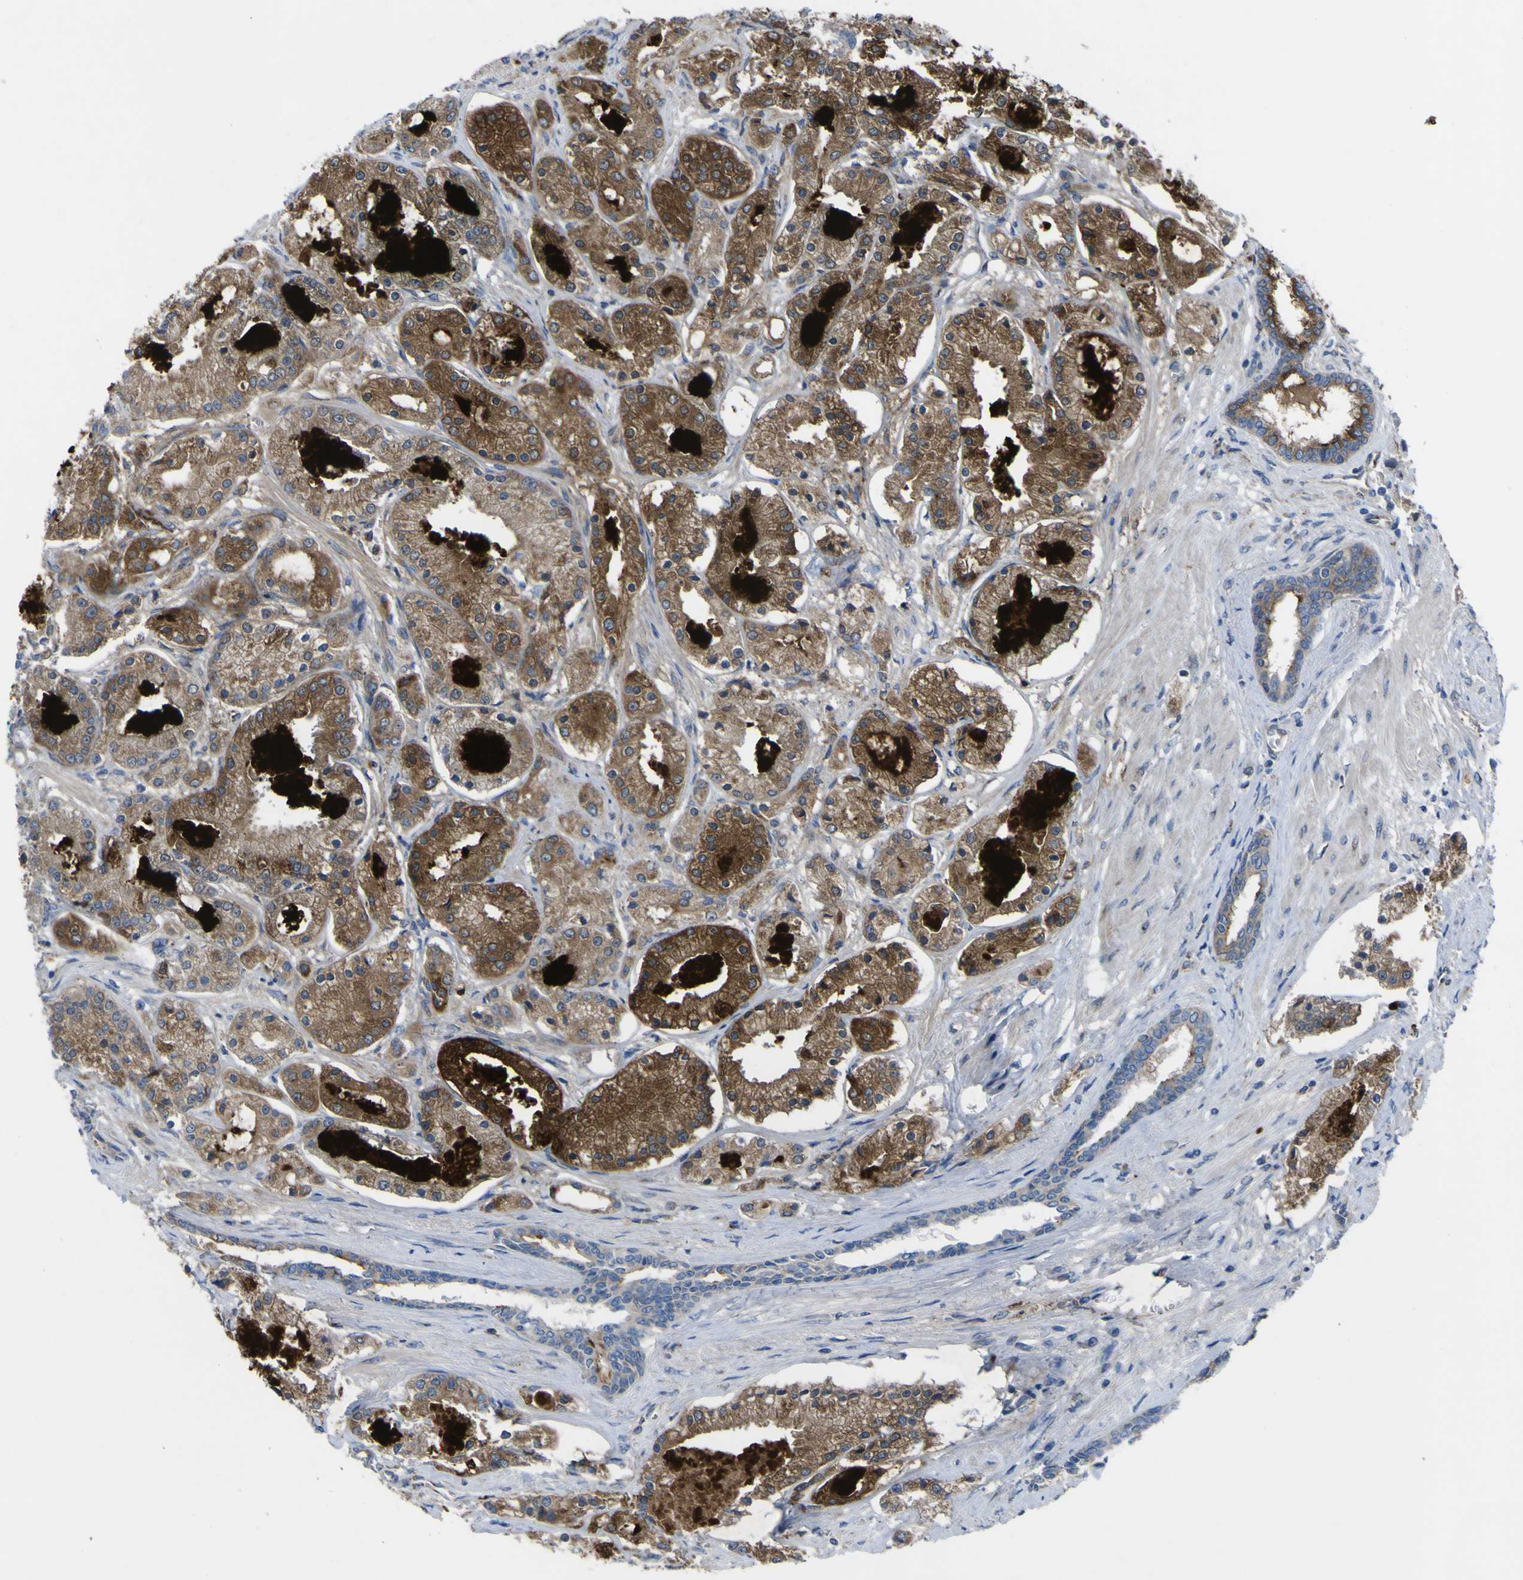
{"staining": {"intensity": "moderate", "quantity": ">75%", "location": "cytoplasmic/membranous"}, "tissue": "prostate cancer", "cell_type": "Tumor cells", "image_type": "cancer", "snomed": [{"axis": "morphology", "description": "Adenocarcinoma, High grade"}, {"axis": "topography", "description": "Prostate"}], "caption": "Prostate cancer (adenocarcinoma (high-grade)) stained for a protein reveals moderate cytoplasmic/membranous positivity in tumor cells.", "gene": "CST3", "patient": {"sex": "male", "age": 66}}